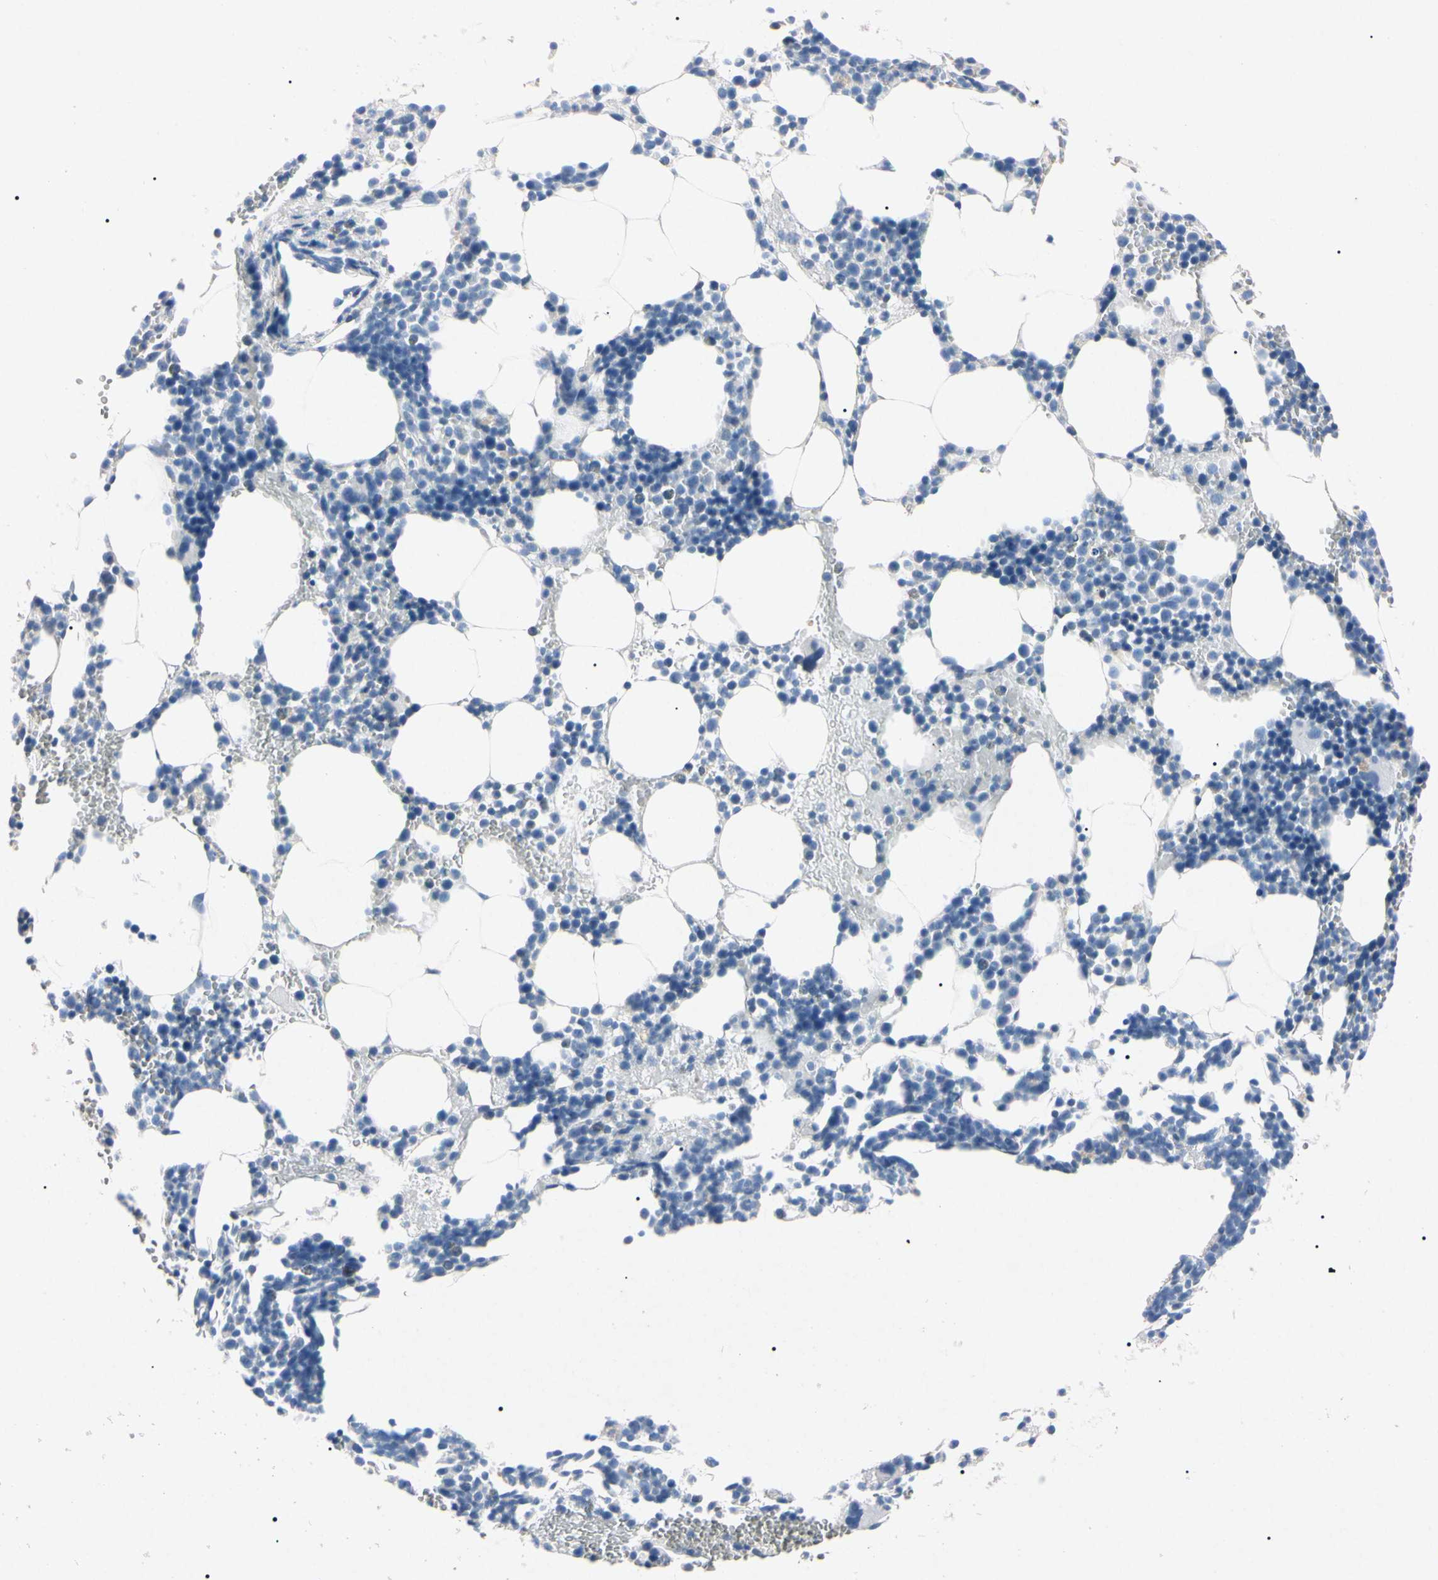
{"staining": {"intensity": "negative", "quantity": "none", "location": "none"}, "tissue": "bone marrow", "cell_type": "Hematopoietic cells", "image_type": "normal", "snomed": [{"axis": "morphology", "description": "Normal tissue, NOS"}, {"axis": "morphology", "description": "Inflammation, NOS"}, {"axis": "topography", "description": "Bone marrow"}], "caption": "Immunohistochemistry histopathology image of benign human bone marrow stained for a protein (brown), which shows no expression in hematopoietic cells. The staining was performed using DAB to visualize the protein expression in brown, while the nuclei were stained in blue with hematoxylin (Magnification: 20x).", "gene": "ELN", "patient": {"sex": "male", "age": 42}}